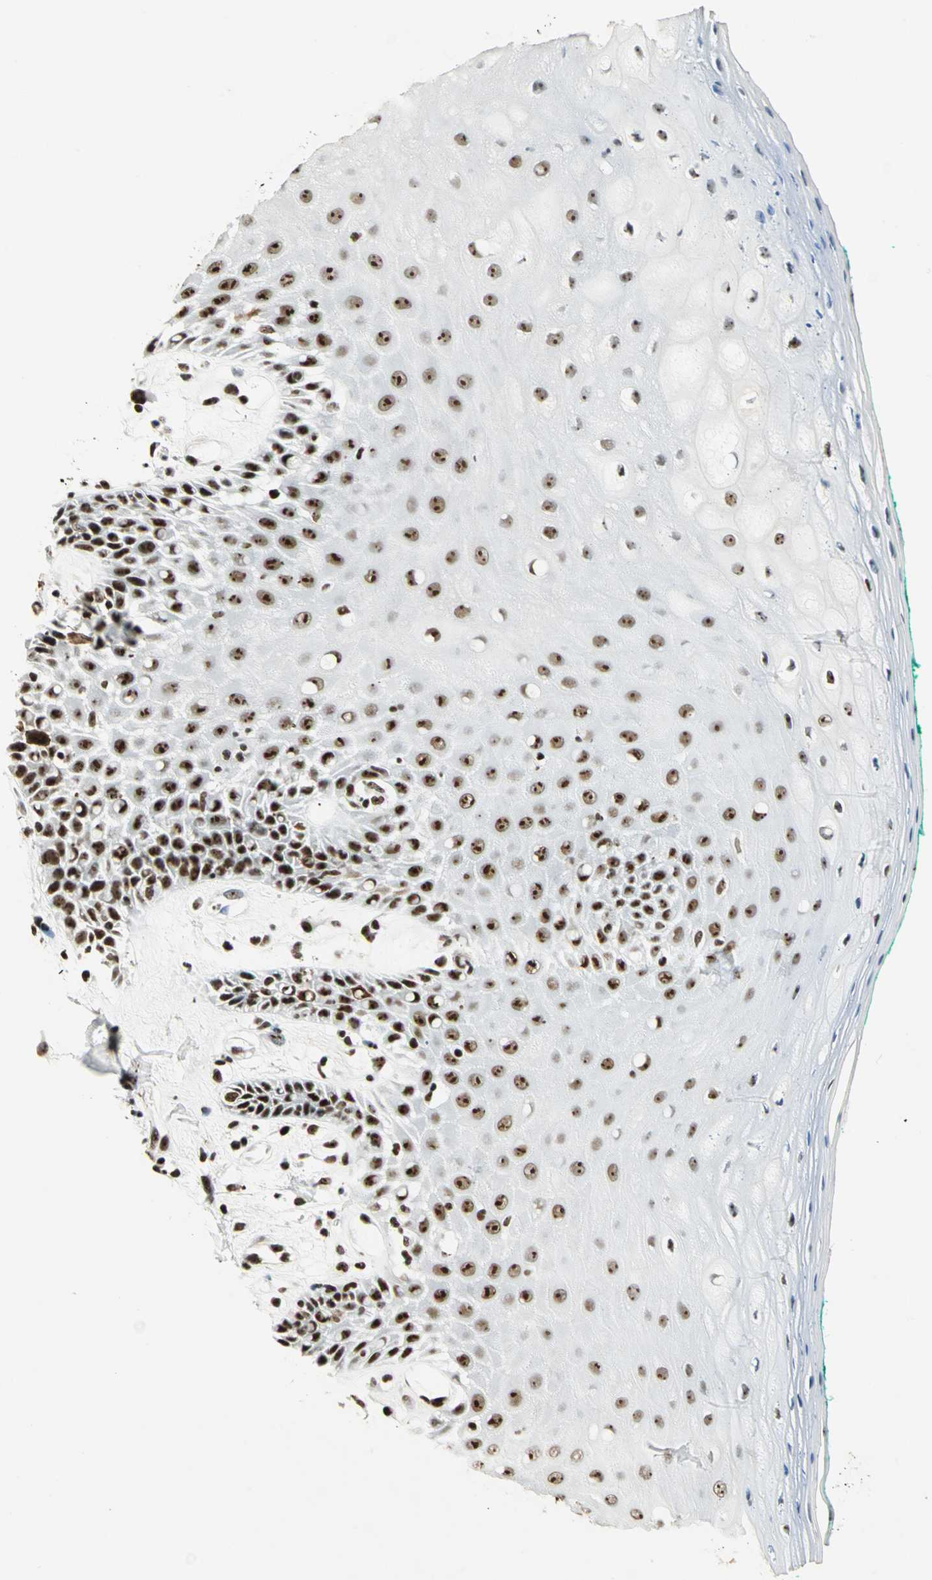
{"staining": {"intensity": "strong", "quantity": ">75%", "location": "nuclear"}, "tissue": "oral mucosa", "cell_type": "Squamous epithelial cells", "image_type": "normal", "snomed": [{"axis": "morphology", "description": "Normal tissue, NOS"}, {"axis": "morphology", "description": "Squamous cell carcinoma, NOS"}, {"axis": "topography", "description": "Skeletal muscle"}, {"axis": "topography", "description": "Oral tissue"}, {"axis": "topography", "description": "Head-Neck"}], "caption": "Immunohistochemical staining of unremarkable human oral mucosa shows high levels of strong nuclear expression in approximately >75% of squamous epithelial cells.", "gene": "UBTF", "patient": {"sex": "female", "age": 84}}